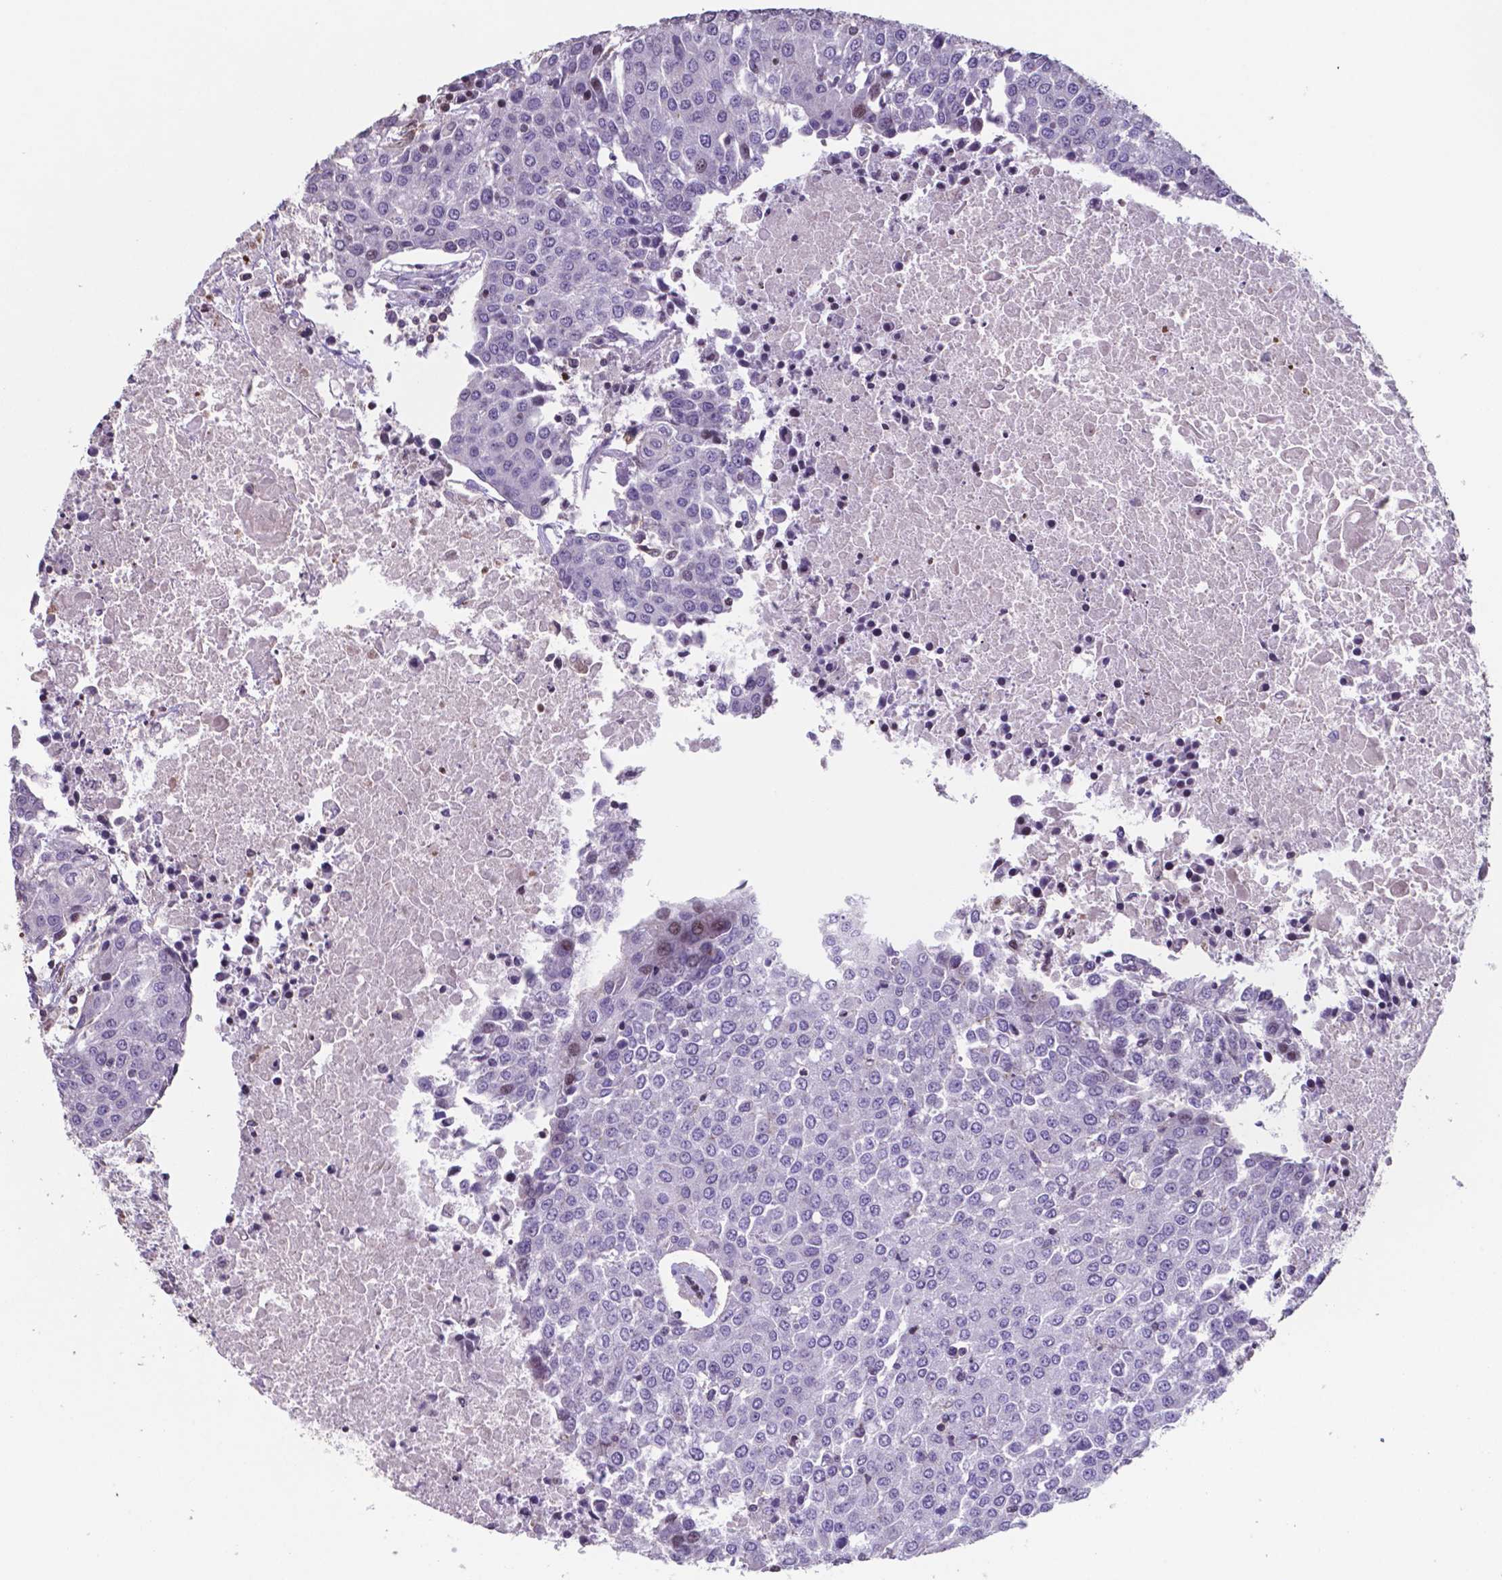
{"staining": {"intensity": "negative", "quantity": "none", "location": "none"}, "tissue": "urothelial cancer", "cell_type": "Tumor cells", "image_type": "cancer", "snomed": [{"axis": "morphology", "description": "Urothelial carcinoma, High grade"}, {"axis": "topography", "description": "Urinary bladder"}], "caption": "IHC histopathology image of neoplastic tissue: human urothelial carcinoma (high-grade) stained with DAB reveals no significant protein staining in tumor cells.", "gene": "MLC1", "patient": {"sex": "female", "age": 85}}